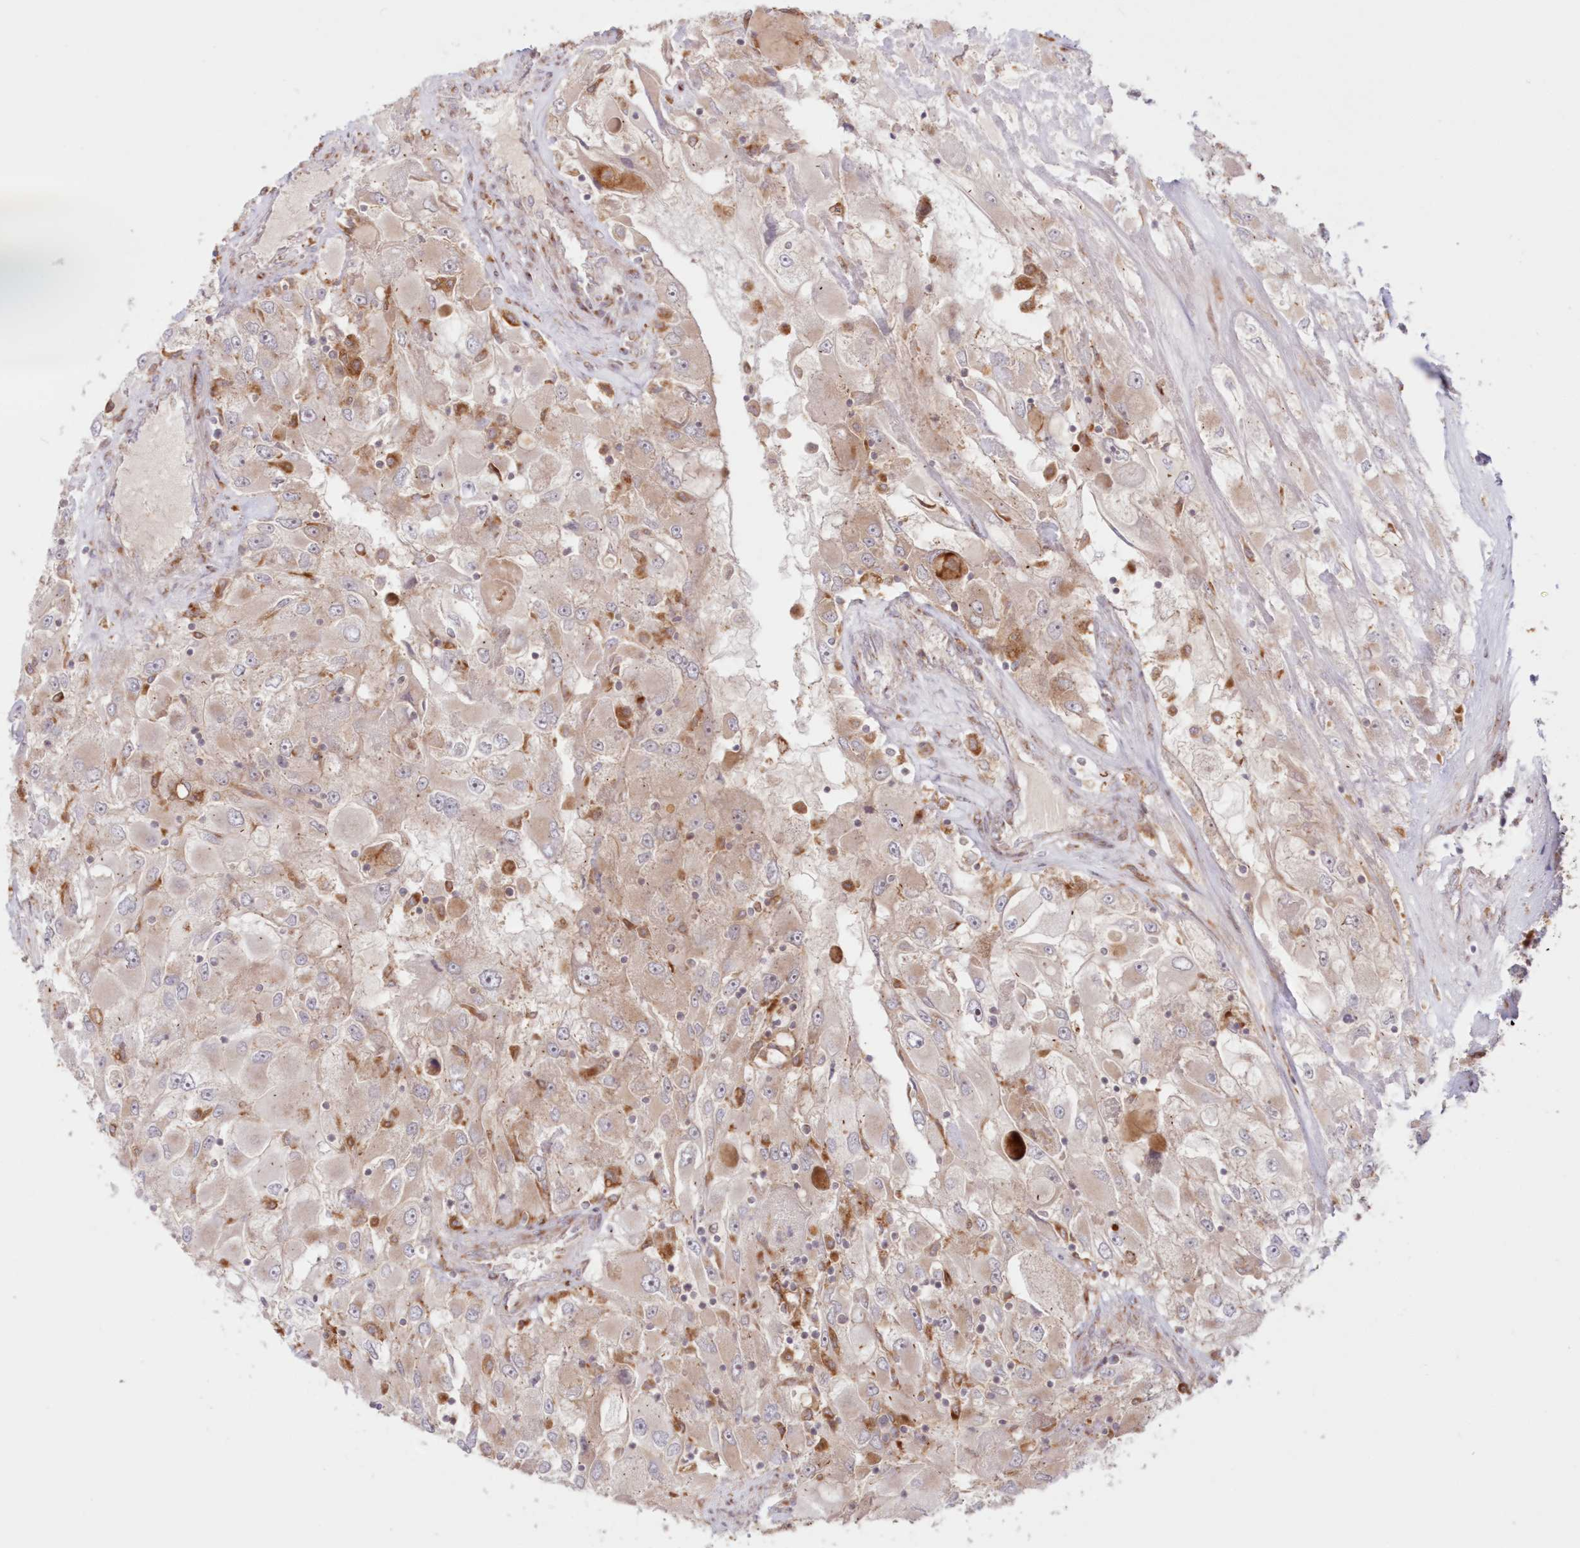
{"staining": {"intensity": "weak", "quantity": ">75%", "location": "cytoplasmic/membranous"}, "tissue": "renal cancer", "cell_type": "Tumor cells", "image_type": "cancer", "snomed": [{"axis": "morphology", "description": "Adenocarcinoma, NOS"}, {"axis": "topography", "description": "Kidney"}], "caption": "Immunohistochemical staining of renal cancer reveals weak cytoplasmic/membranous protein positivity in approximately >75% of tumor cells. (DAB (3,3'-diaminobenzidine) = brown stain, brightfield microscopy at high magnification).", "gene": "ABCC3", "patient": {"sex": "female", "age": 52}}